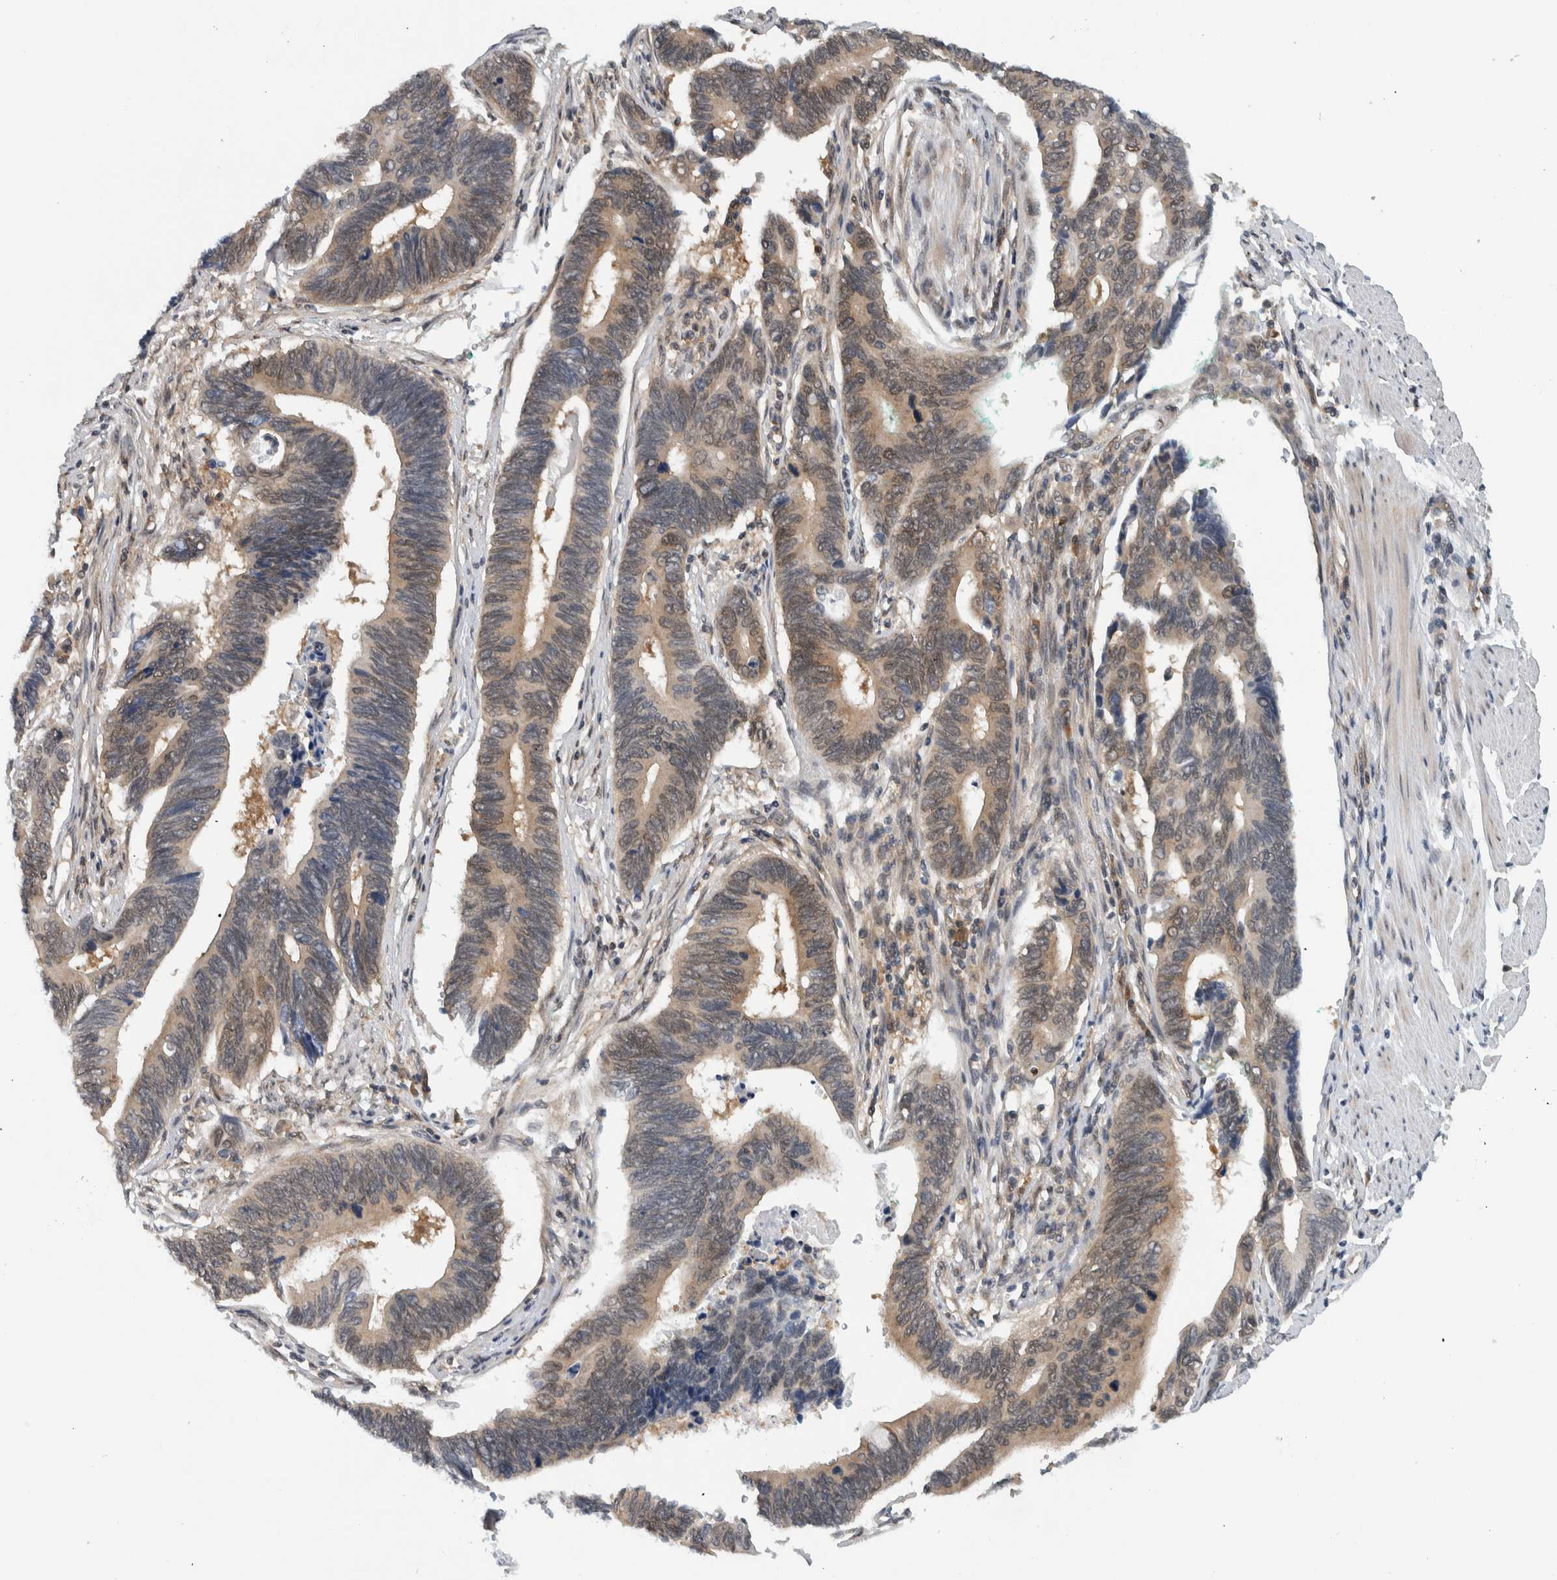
{"staining": {"intensity": "weak", "quantity": ">75%", "location": "cytoplasmic/membranous"}, "tissue": "pancreatic cancer", "cell_type": "Tumor cells", "image_type": "cancer", "snomed": [{"axis": "morphology", "description": "Adenocarcinoma, NOS"}, {"axis": "topography", "description": "Pancreas"}], "caption": "A brown stain highlights weak cytoplasmic/membranous staining of a protein in pancreatic cancer (adenocarcinoma) tumor cells.", "gene": "CCDC43", "patient": {"sex": "female", "age": 70}}